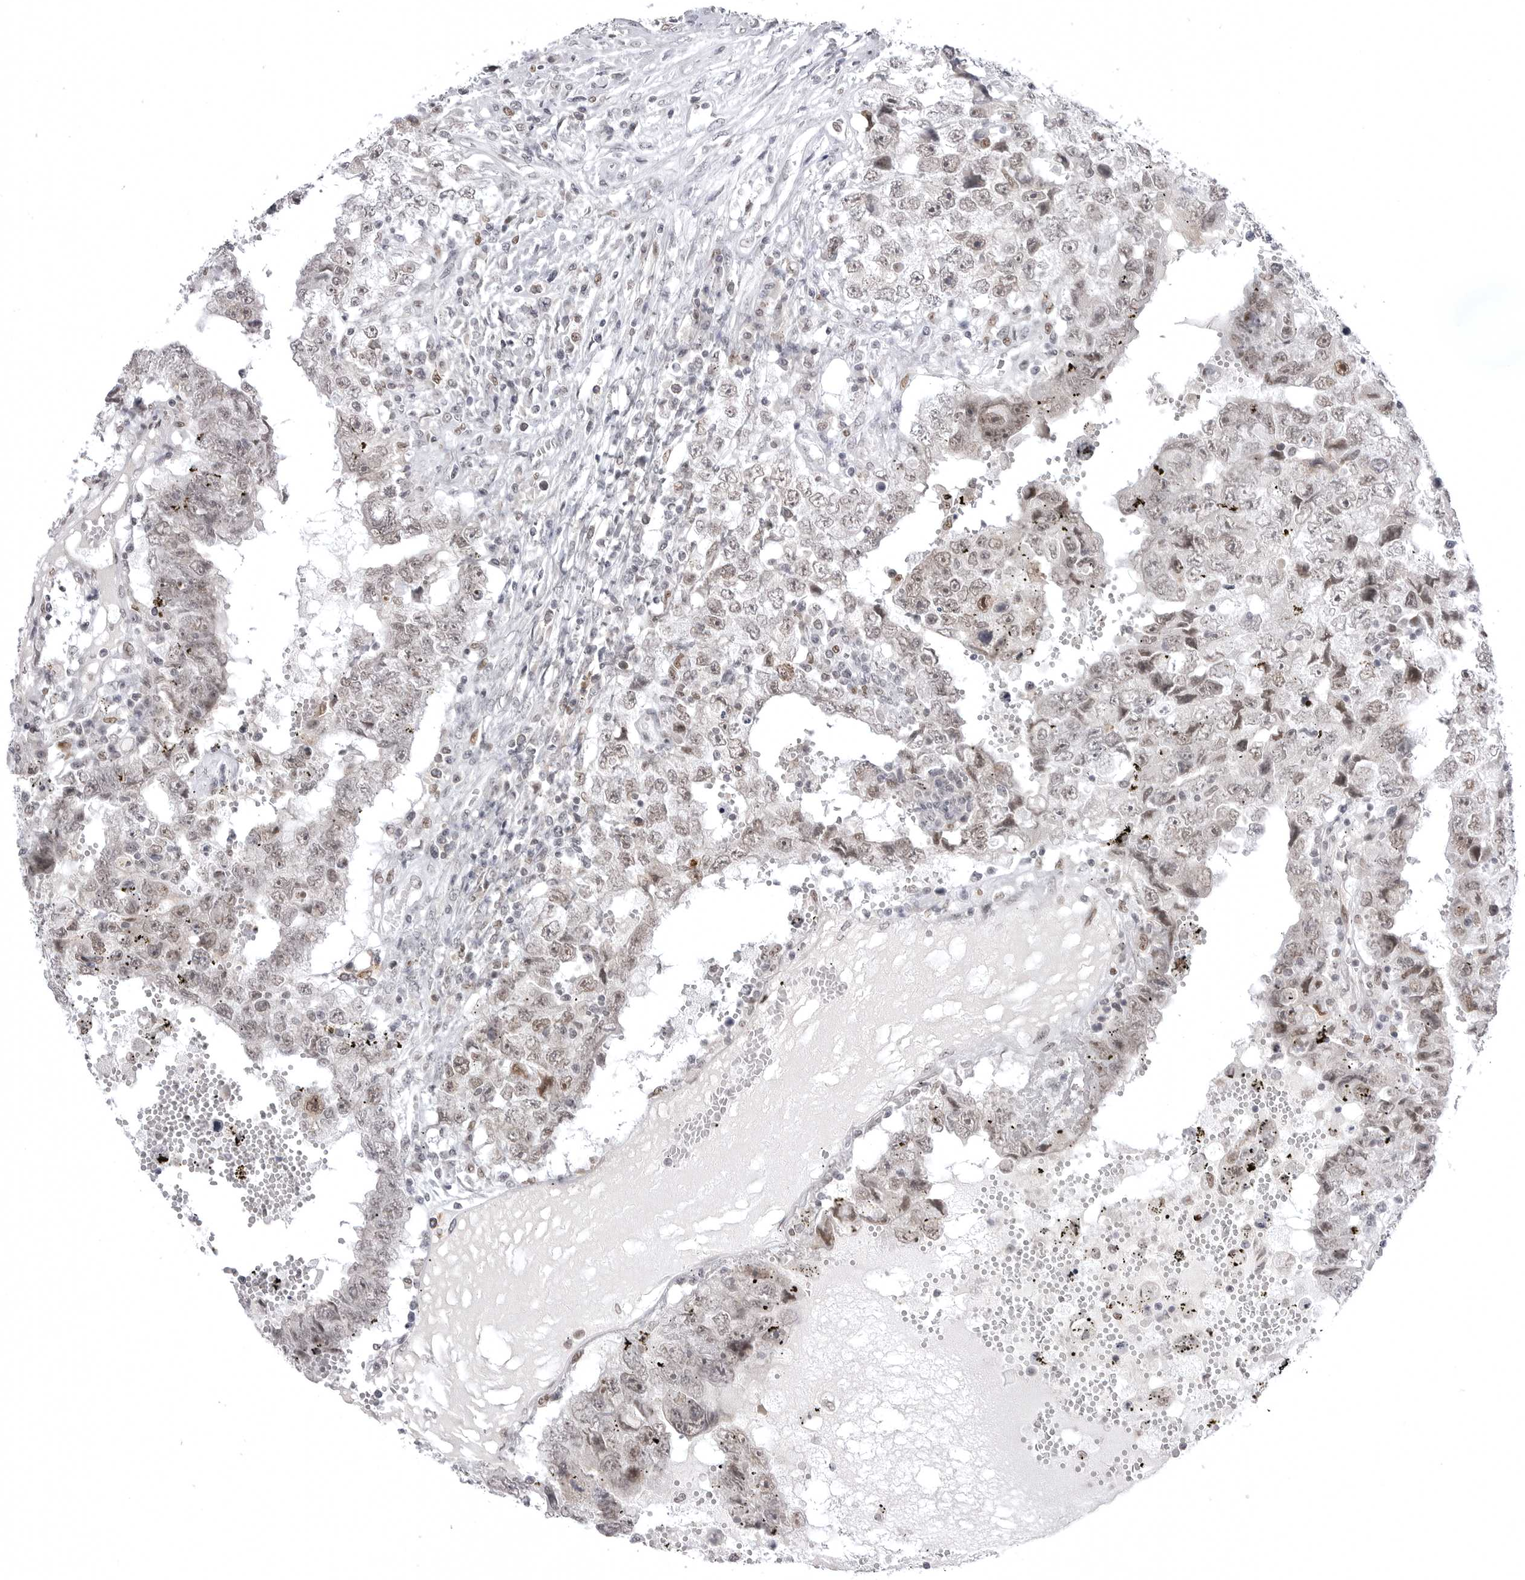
{"staining": {"intensity": "weak", "quantity": "25%-75%", "location": "nuclear"}, "tissue": "testis cancer", "cell_type": "Tumor cells", "image_type": "cancer", "snomed": [{"axis": "morphology", "description": "Carcinoma, Embryonal, NOS"}, {"axis": "topography", "description": "Testis"}], "caption": "Protein expression analysis of human testis cancer (embryonal carcinoma) reveals weak nuclear expression in approximately 25%-75% of tumor cells.", "gene": "PTK2B", "patient": {"sex": "male", "age": 26}}